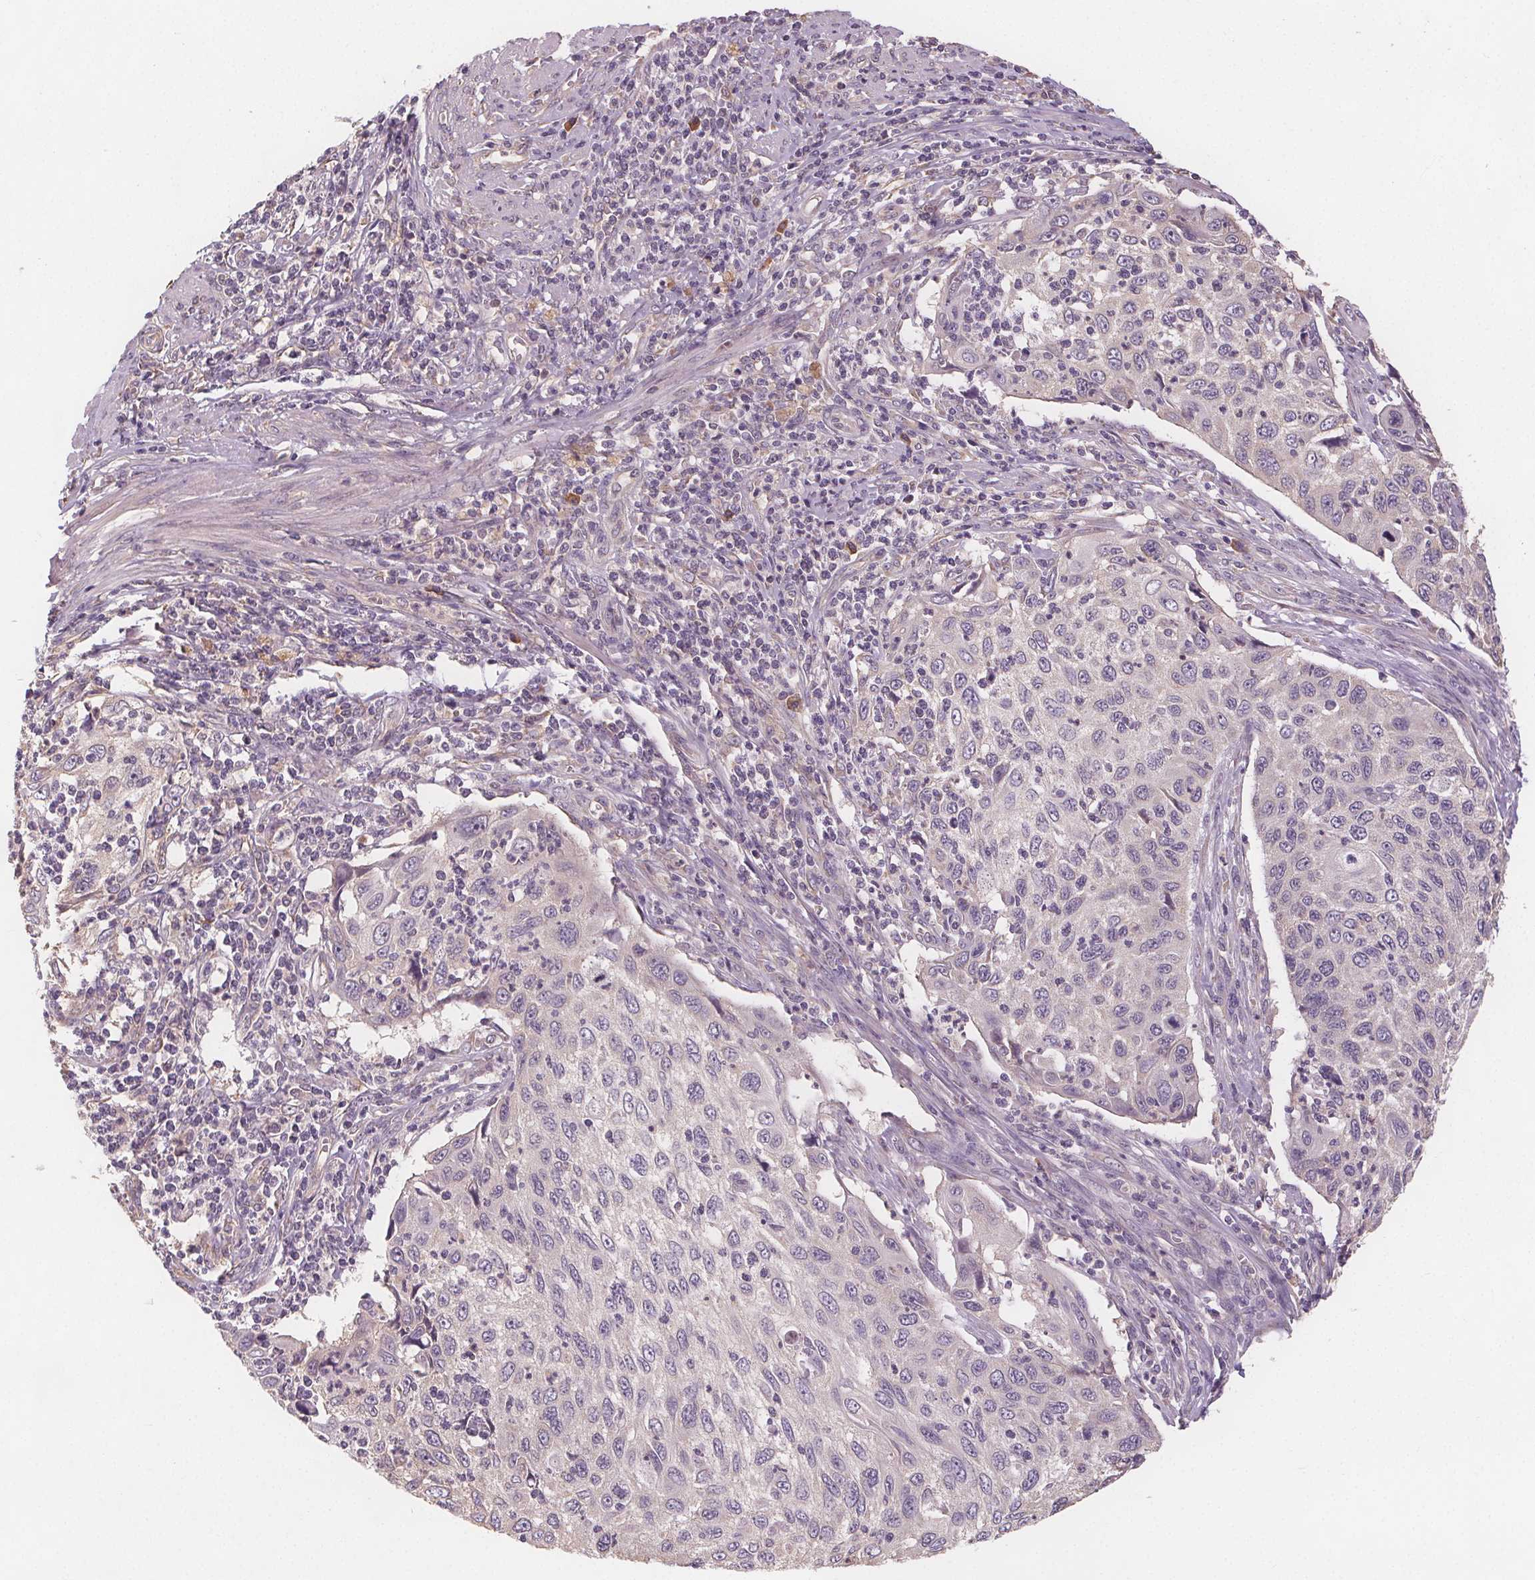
{"staining": {"intensity": "negative", "quantity": "none", "location": "none"}, "tissue": "cervical cancer", "cell_type": "Tumor cells", "image_type": "cancer", "snomed": [{"axis": "morphology", "description": "Squamous cell carcinoma, NOS"}, {"axis": "topography", "description": "Cervix"}], "caption": "IHC of cervical squamous cell carcinoma displays no expression in tumor cells. (Stains: DAB (3,3'-diaminobenzidine) immunohistochemistry with hematoxylin counter stain, Microscopy: brightfield microscopy at high magnification).", "gene": "TMEM80", "patient": {"sex": "female", "age": 70}}